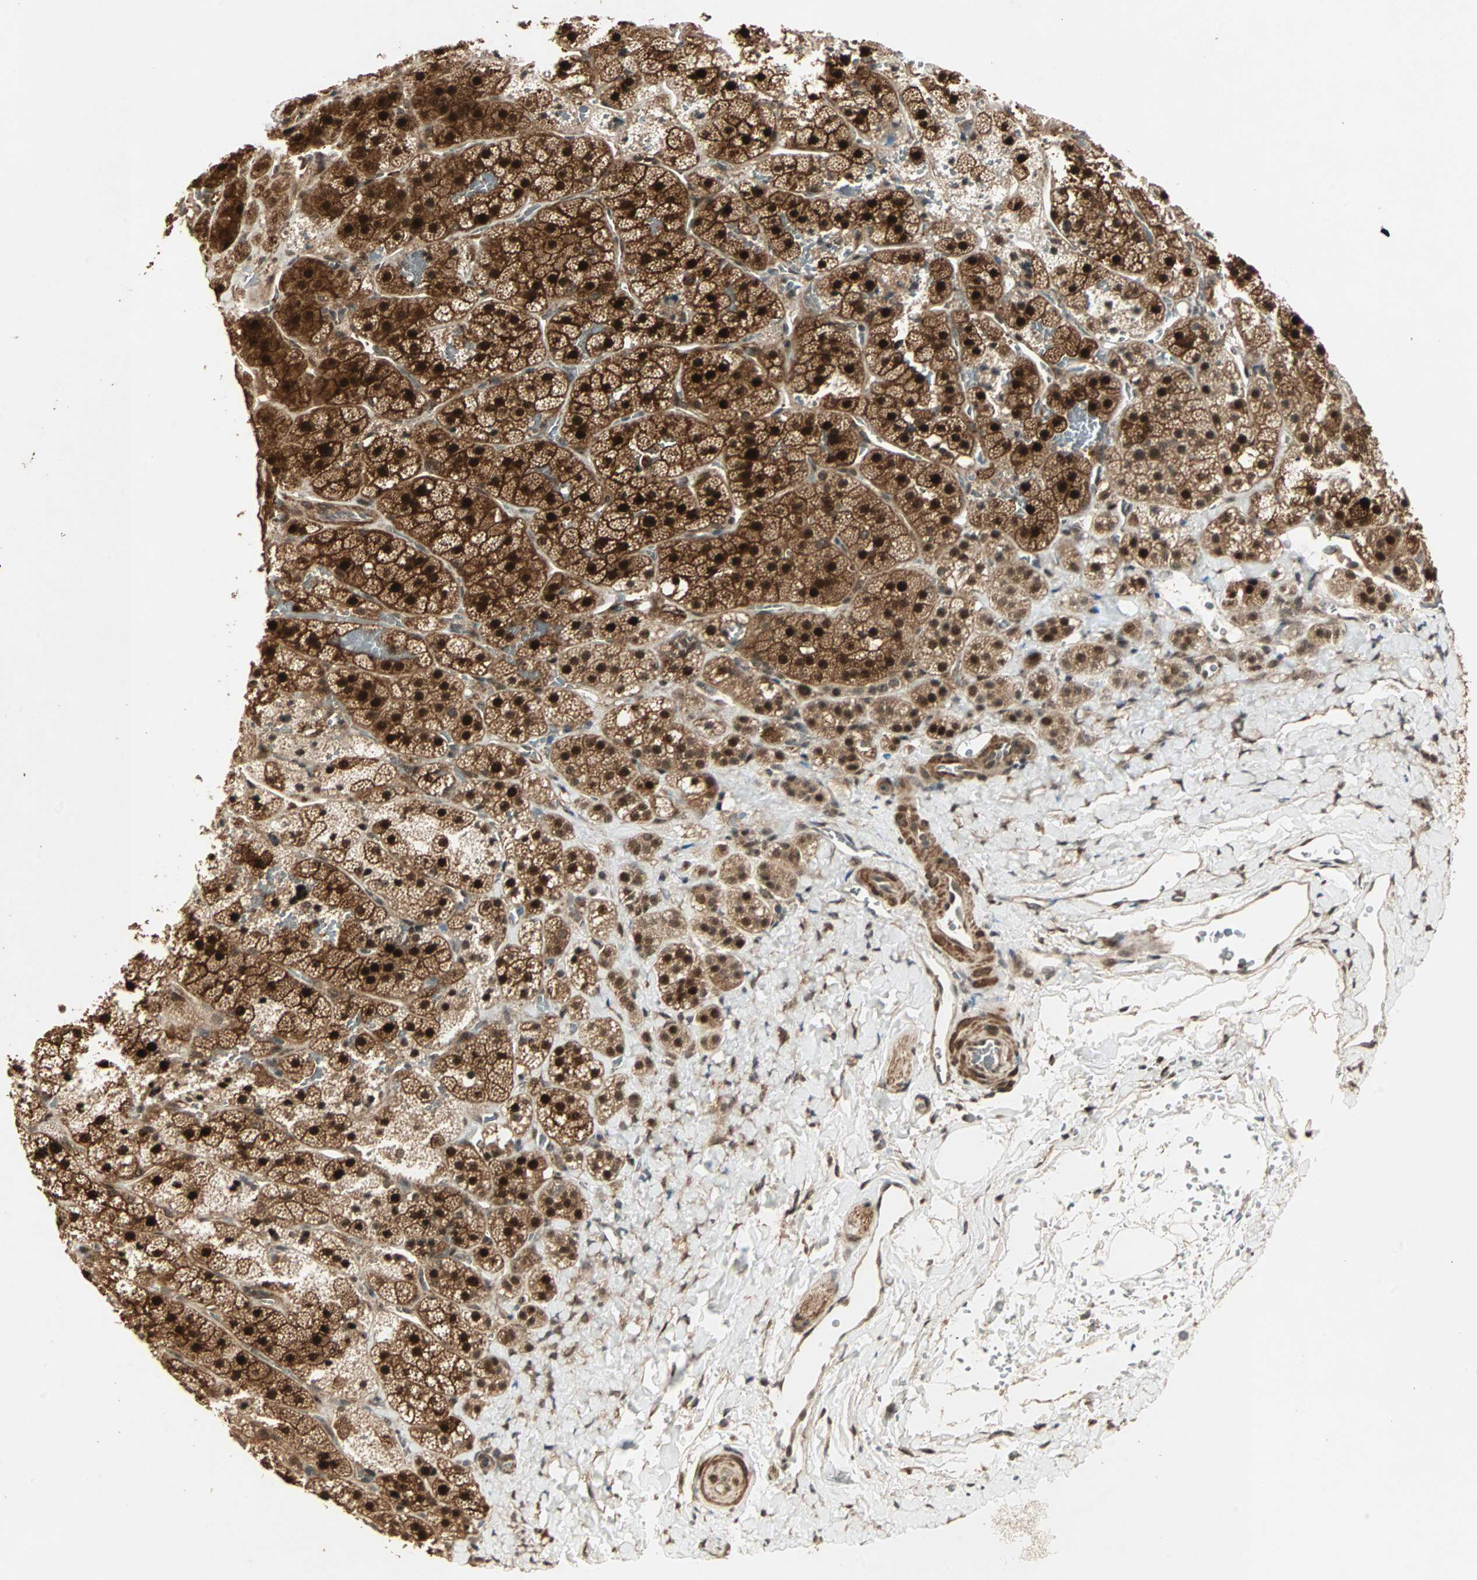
{"staining": {"intensity": "strong", "quantity": ">75%", "location": "cytoplasmic/membranous,nuclear"}, "tissue": "adrenal gland", "cell_type": "Glandular cells", "image_type": "normal", "snomed": [{"axis": "morphology", "description": "Normal tissue, NOS"}, {"axis": "topography", "description": "Adrenal gland"}], "caption": "This is a micrograph of immunohistochemistry staining of benign adrenal gland, which shows strong staining in the cytoplasmic/membranous,nuclear of glandular cells.", "gene": "ZSCAN31", "patient": {"sex": "female", "age": 44}}